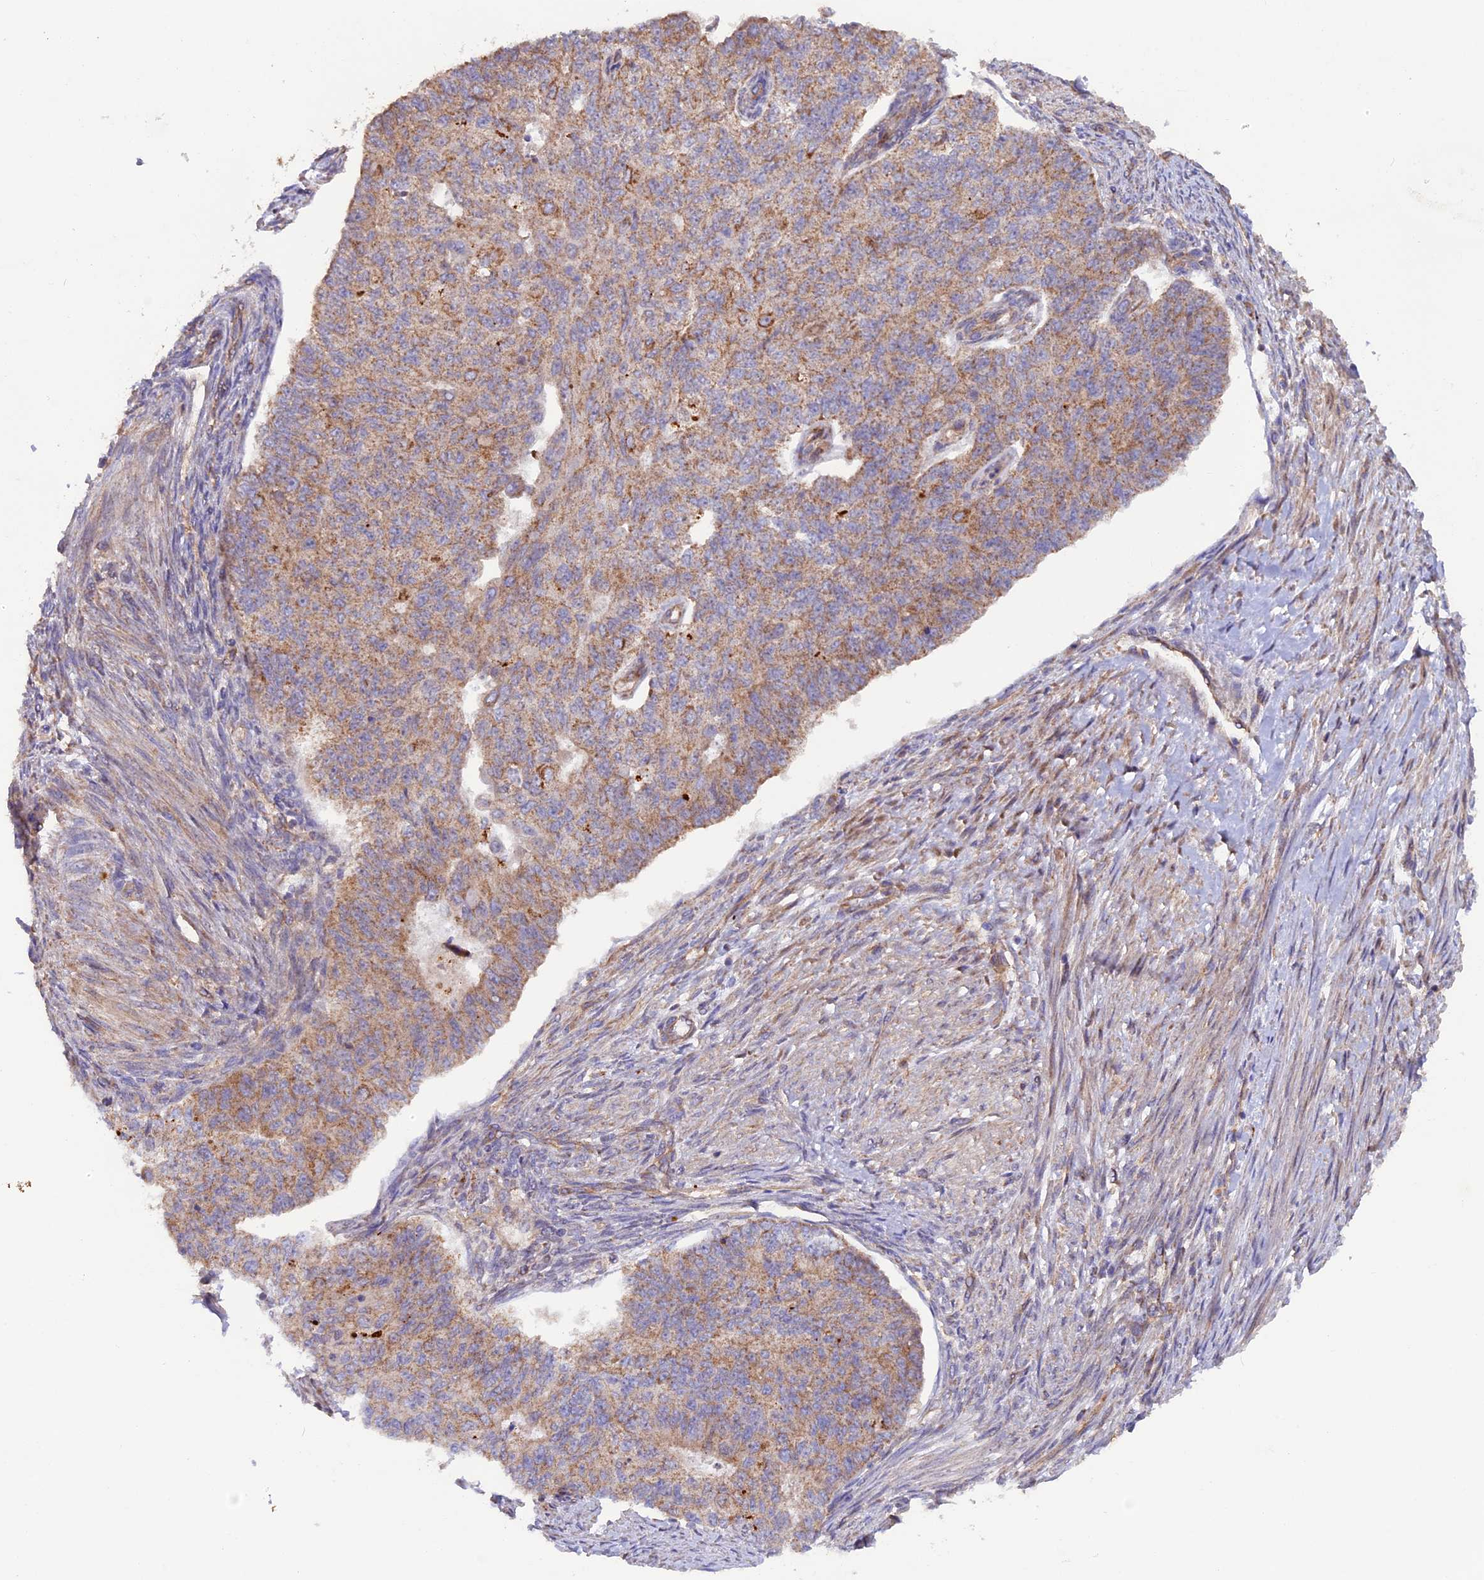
{"staining": {"intensity": "moderate", "quantity": ">75%", "location": "cytoplasmic/membranous"}, "tissue": "endometrial cancer", "cell_type": "Tumor cells", "image_type": "cancer", "snomed": [{"axis": "morphology", "description": "Adenocarcinoma, NOS"}, {"axis": "topography", "description": "Endometrium"}], "caption": "Protein analysis of endometrial cancer tissue exhibits moderate cytoplasmic/membranous expression in about >75% of tumor cells.", "gene": "DUS3L", "patient": {"sex": "female", "age": 32}}